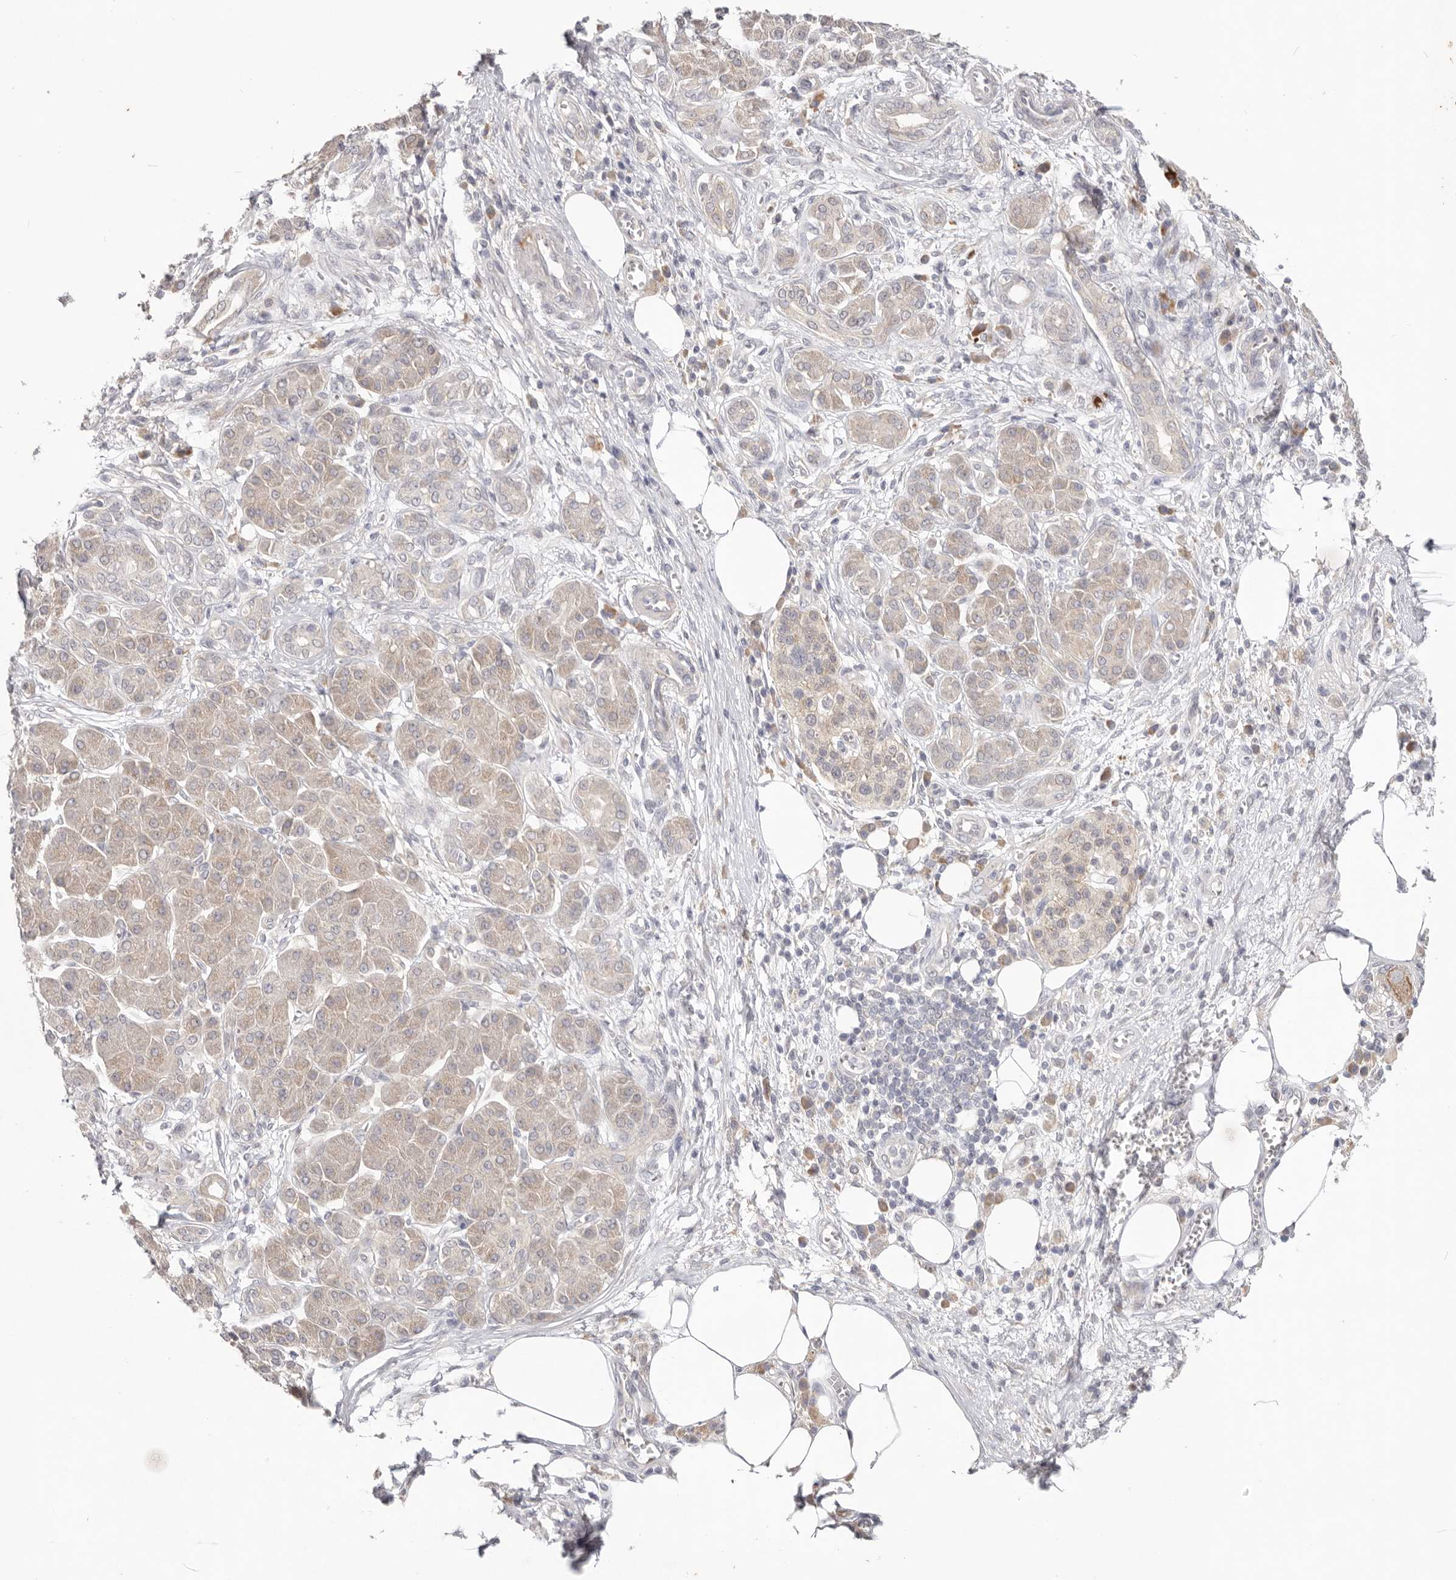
{"staining": {"intensity": "weak", "quantity": "25%-75%", "location": "cytoplasmic/membranous"}, "tissue": "pancreatic cancer", "cell_type": "Tumor cells", "image_type": "cancer", "snomed": [{"axis": "morphology", "description": "Adenocarcinoma, NOS"}, {"axis": "topography", "description": "Pancreas"}], "caption": "Protein staining shows weak cytoplasmic/membranous staining in about 25%-75% of tumor cells in pancreatic adenocarcinoma. (IHC, brightfield microscopy, high magnification).", "gene": "WDR77", "patient": {"sex": "male", "age": 78}}